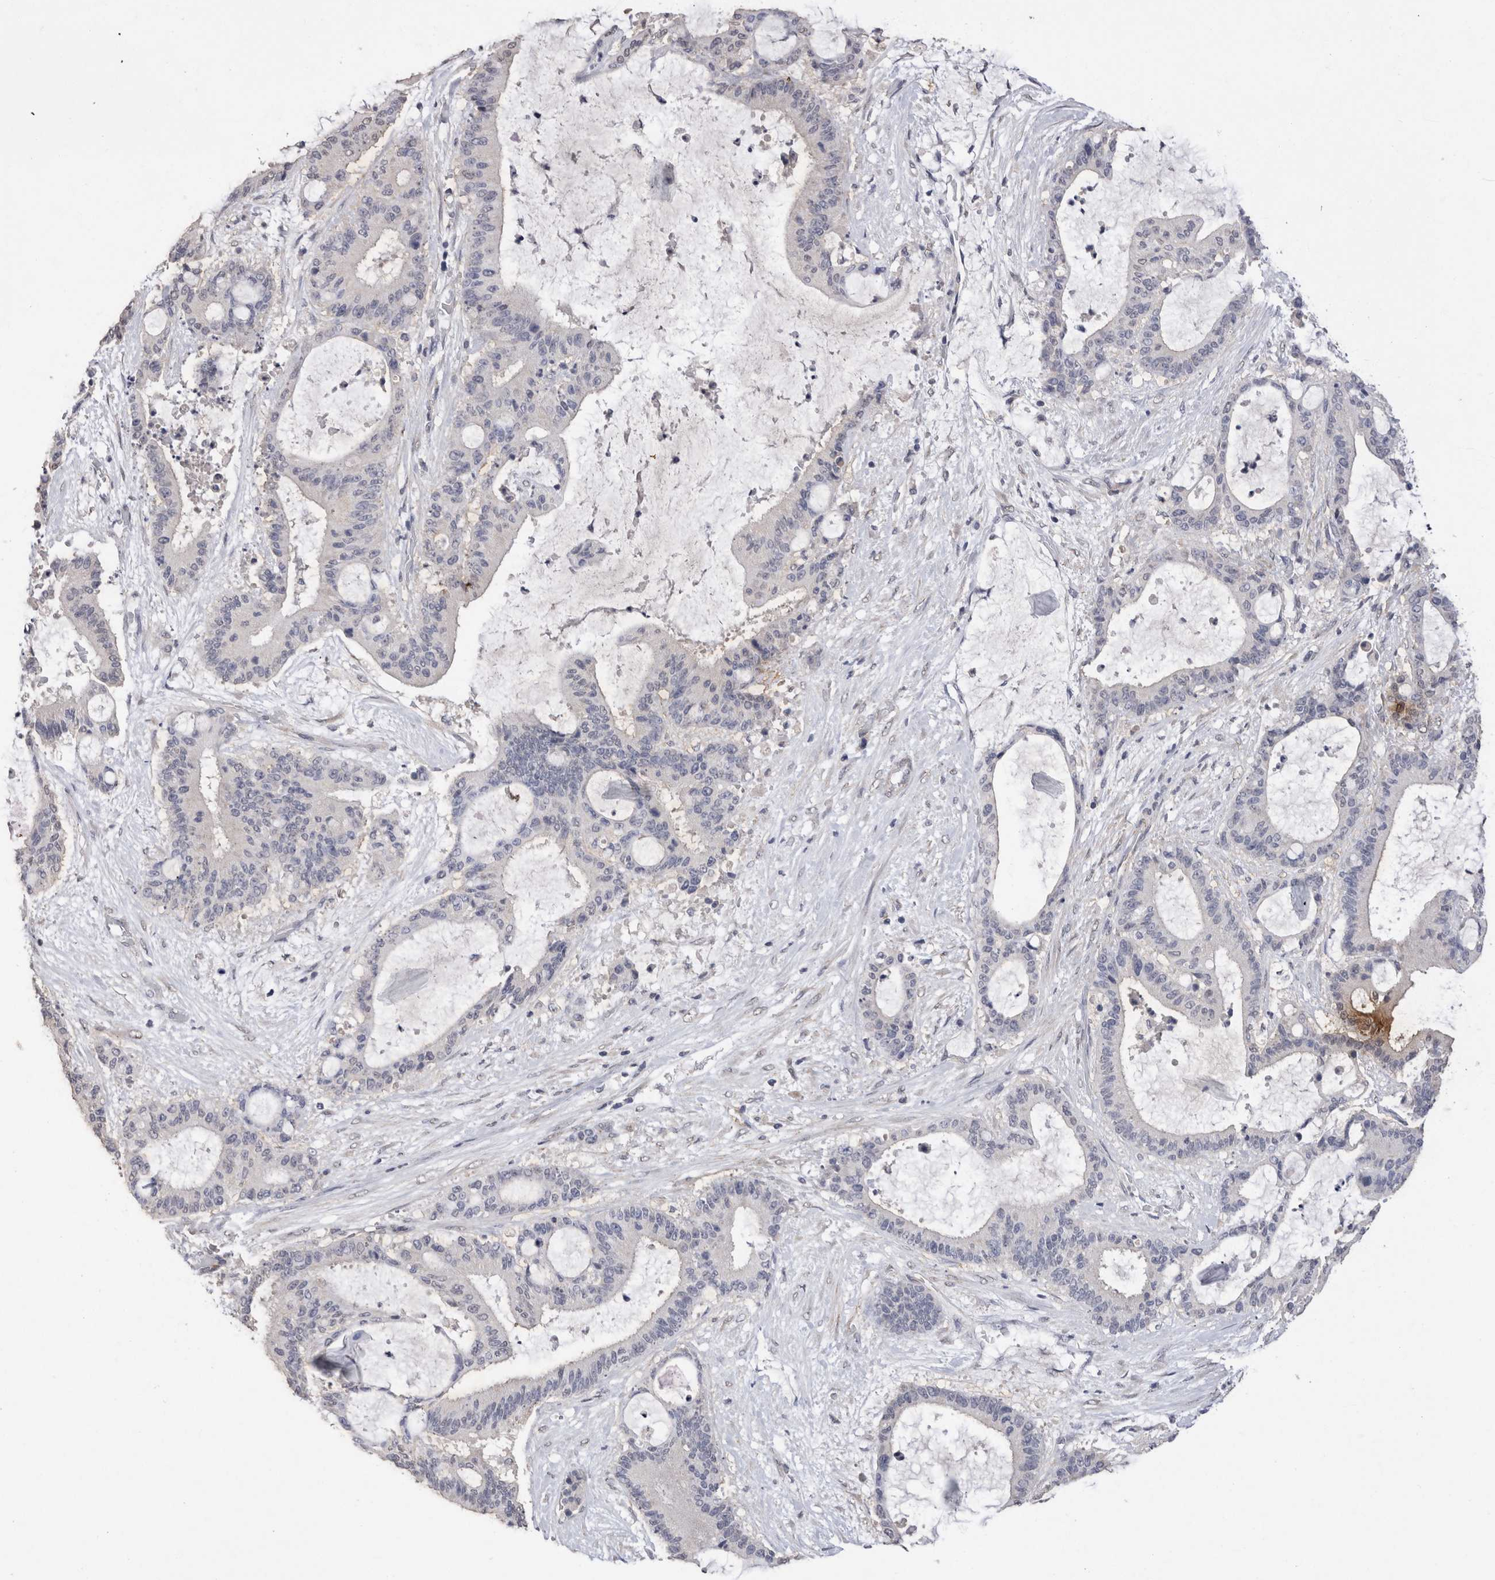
{"staining": {"intensity": "negative", "quantity": "none", "location": "none"}, "tissue": "liver cancer", "cell_type": "Tumor cells", "image_type": "cancer", "snomed": [{"axis": "morphology", "description": "Cholangiocarcinoma"}, {"axis": "topography", "description": "Liver"}], "caption": "A photomicrograph of human cholangiocarcinoma (liver) is negative for staining in tumor cells. The staining is performed using DAB (3,3'-diaminobenzidine) brown chromogen with nuclei counter-stained in using hematoxylin.", "gene": "CDH6", "patient": {"sex": "female", "age": 73}}